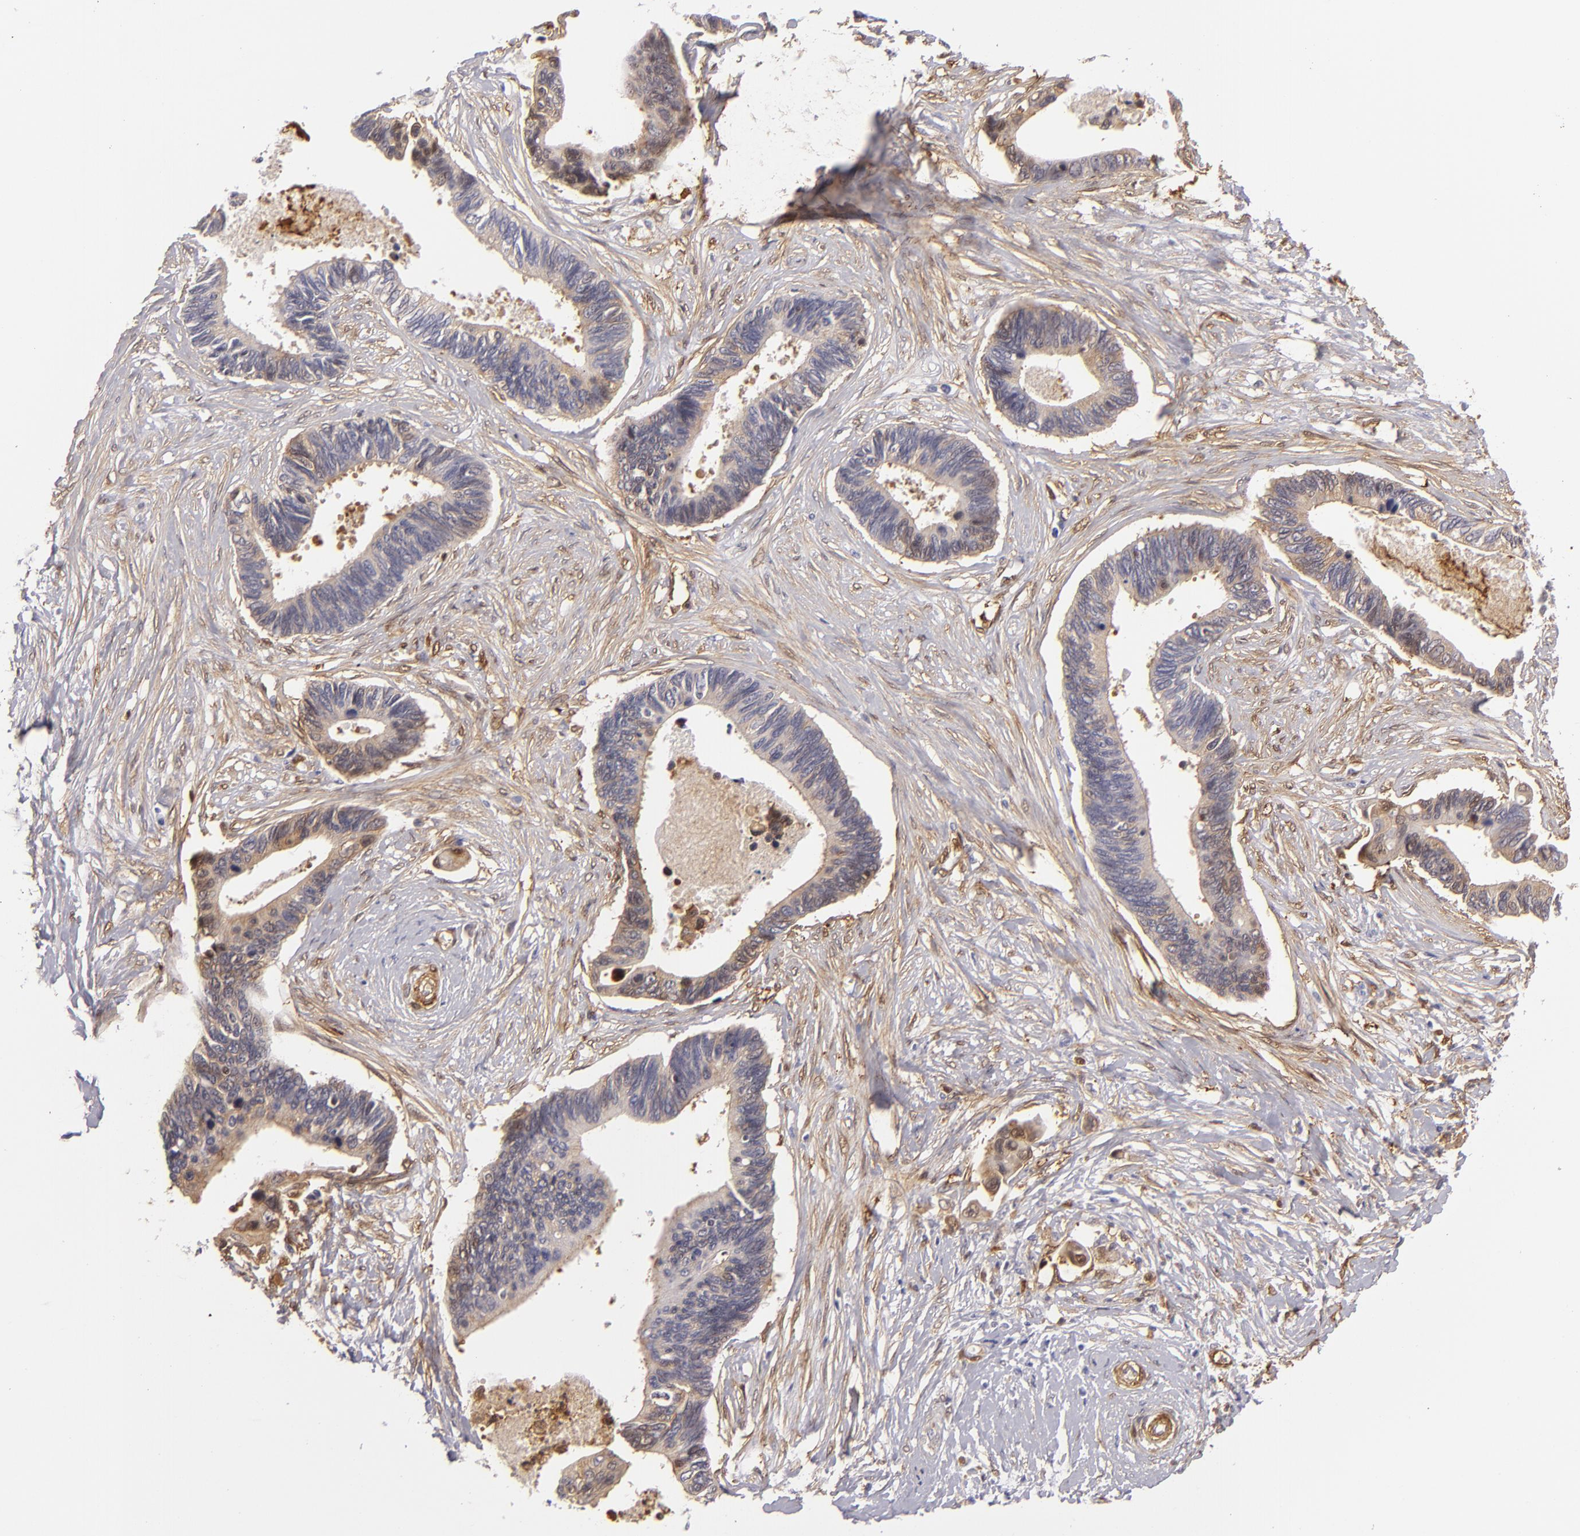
{"staining": {"intensity": "weak", "quantity": "<25%", "location": "cytoplasmic/membranous"}, "tissue": "pancreatic cancer", "cell_type": "Tumor cells", "image_type": "cancer", "snomed": [{"axis": "morphology", "description": "Adenocarcinoma, NOS"}, {"axis": "topography", "description": "Pancreas"}], "caption": "DAB immunohistochemical staining of human pancreatic cancer displays no significant staining in tumor cells.", "gene": "VCL", "patient": {"sex": "female", "age": 70}}